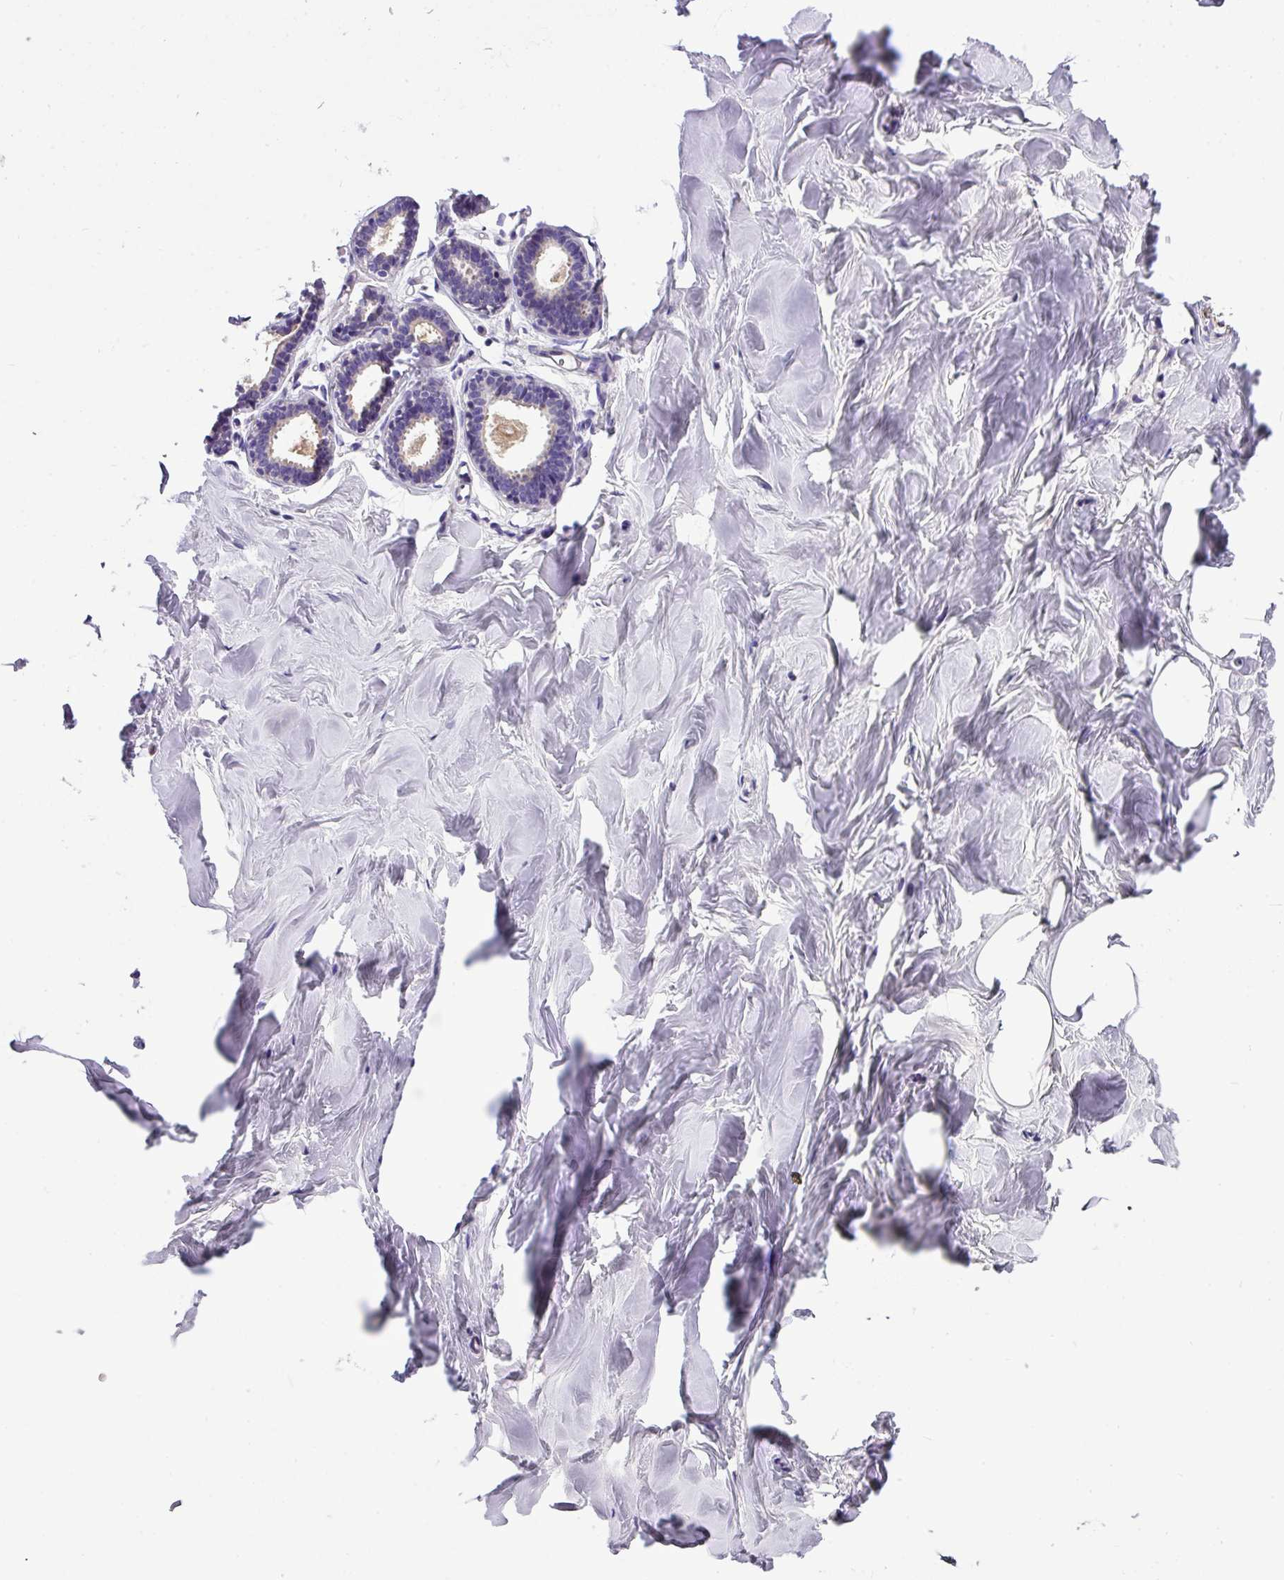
{"staining": {"intensity": "negative", "quantity": "none", "location": "none"}, "tissue": "breast", "cell_type": "Adipocytes", "image_type": "normal", "snomed": [{"axis": "morphology", "description": "Normal tissue, NOS"}, {"axis": "topography", "description": "Breast"}], "caption": "Breast stained for a protein using immunohistochemistry shows no staining adipocytes.", "gene": "ANXA2R", "patient": {"sex": "female", "age": 23}}